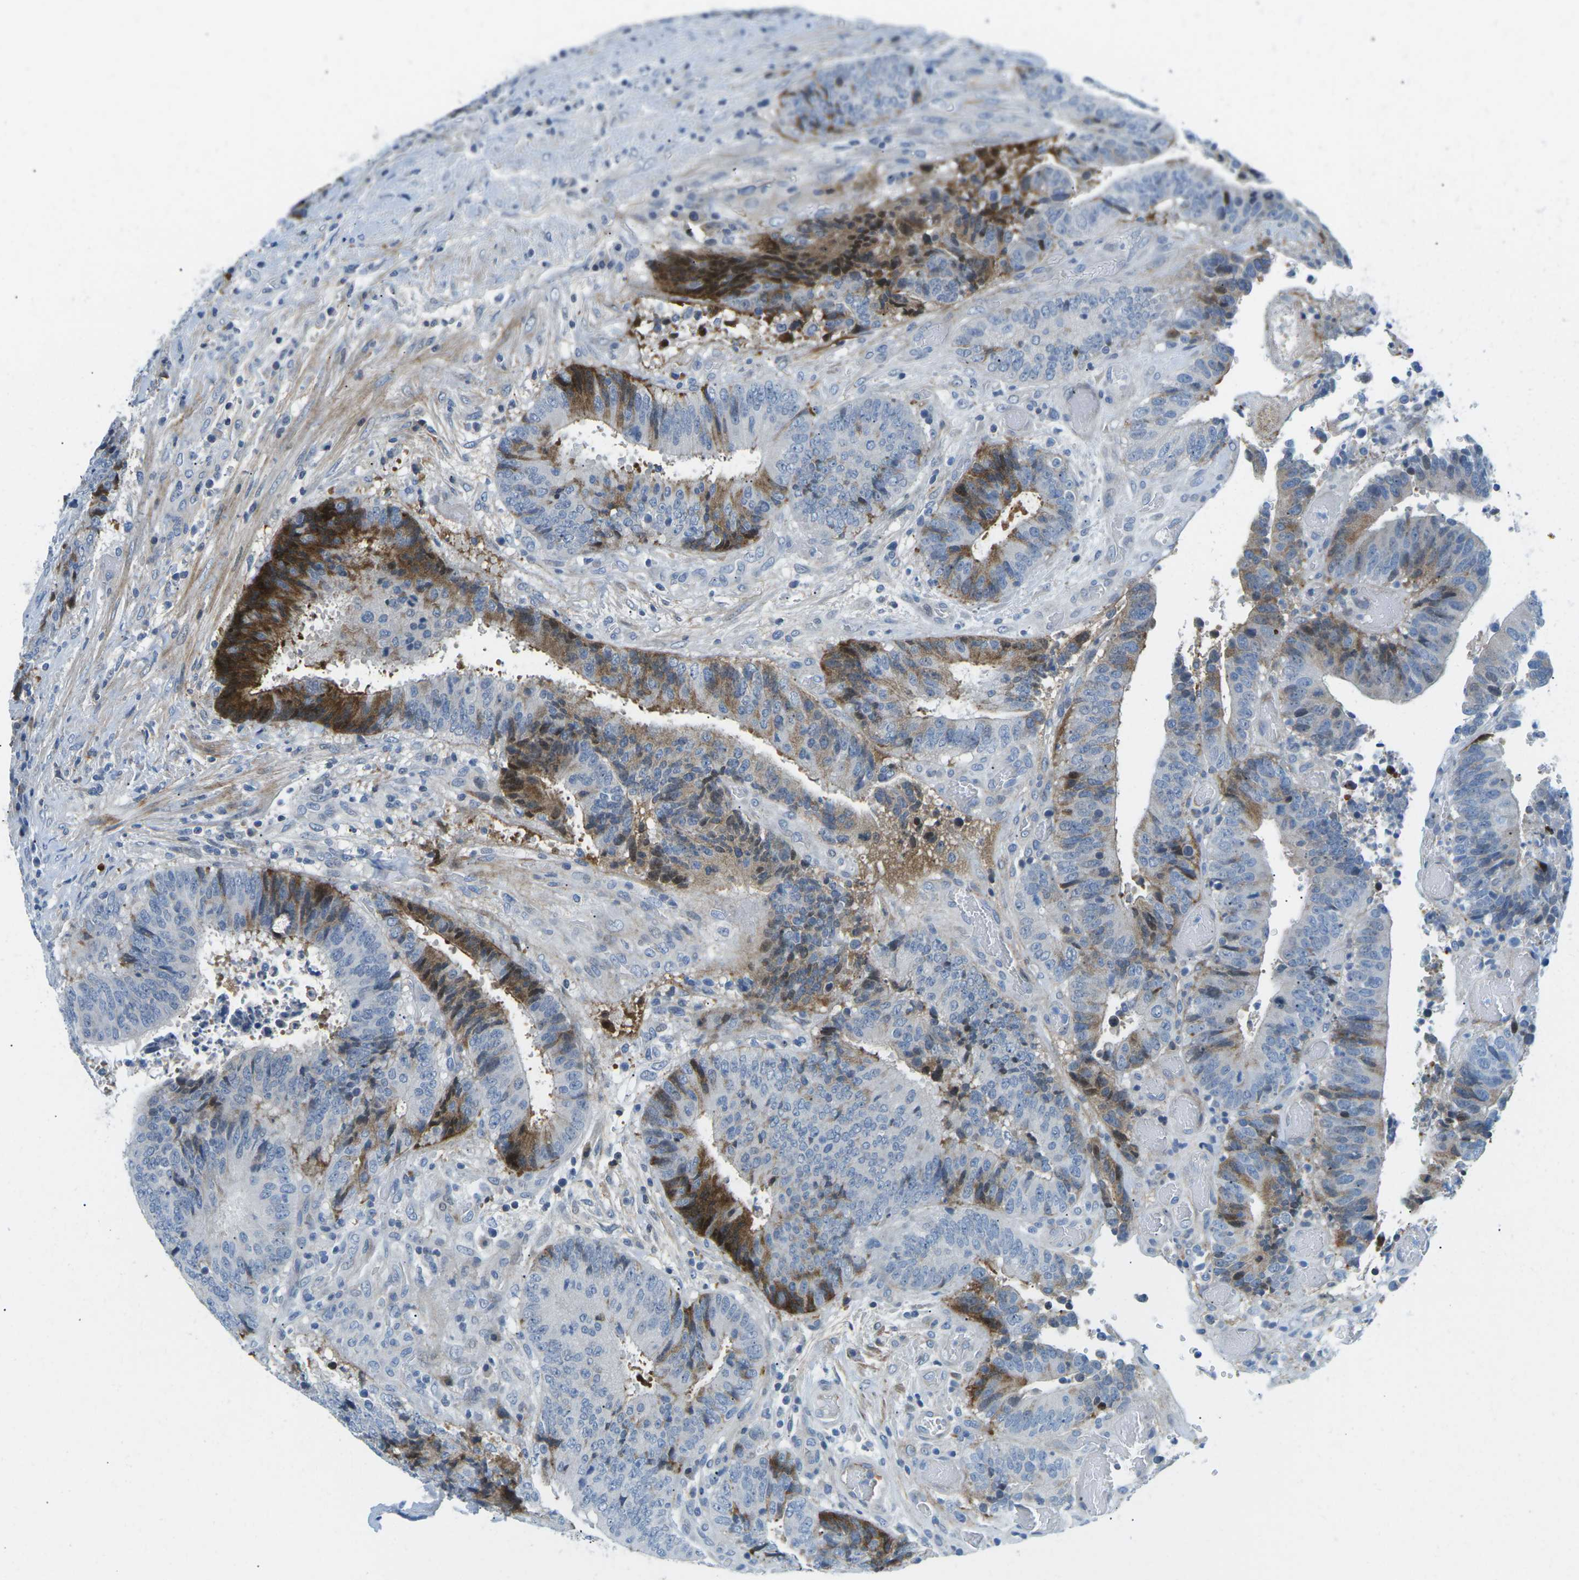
{"staining": {"intensity": "moderate", "quantity": "<25%", "location": "cytoplasmic/membranous"}, "tissue": "colorectal cancer", "cell_type": "Tumor cells", "image_type": "cancer", "snomed": [{"axis": "morphology", "description": "Adenocarcinoma, NOS"}, {"axis": "topography", "description": "Rectum"}], "caption": "High-magnification brightfield microscopy of colorectal cancer stained with DAB (brown) and counterstained with hematoxylin (blue). tumor cells exhibit moderate cytoplasmic/membranous staining is seen in about<25% of cells.", "gene": "CFB", "patient": {"sex": "male", "age": 72}}